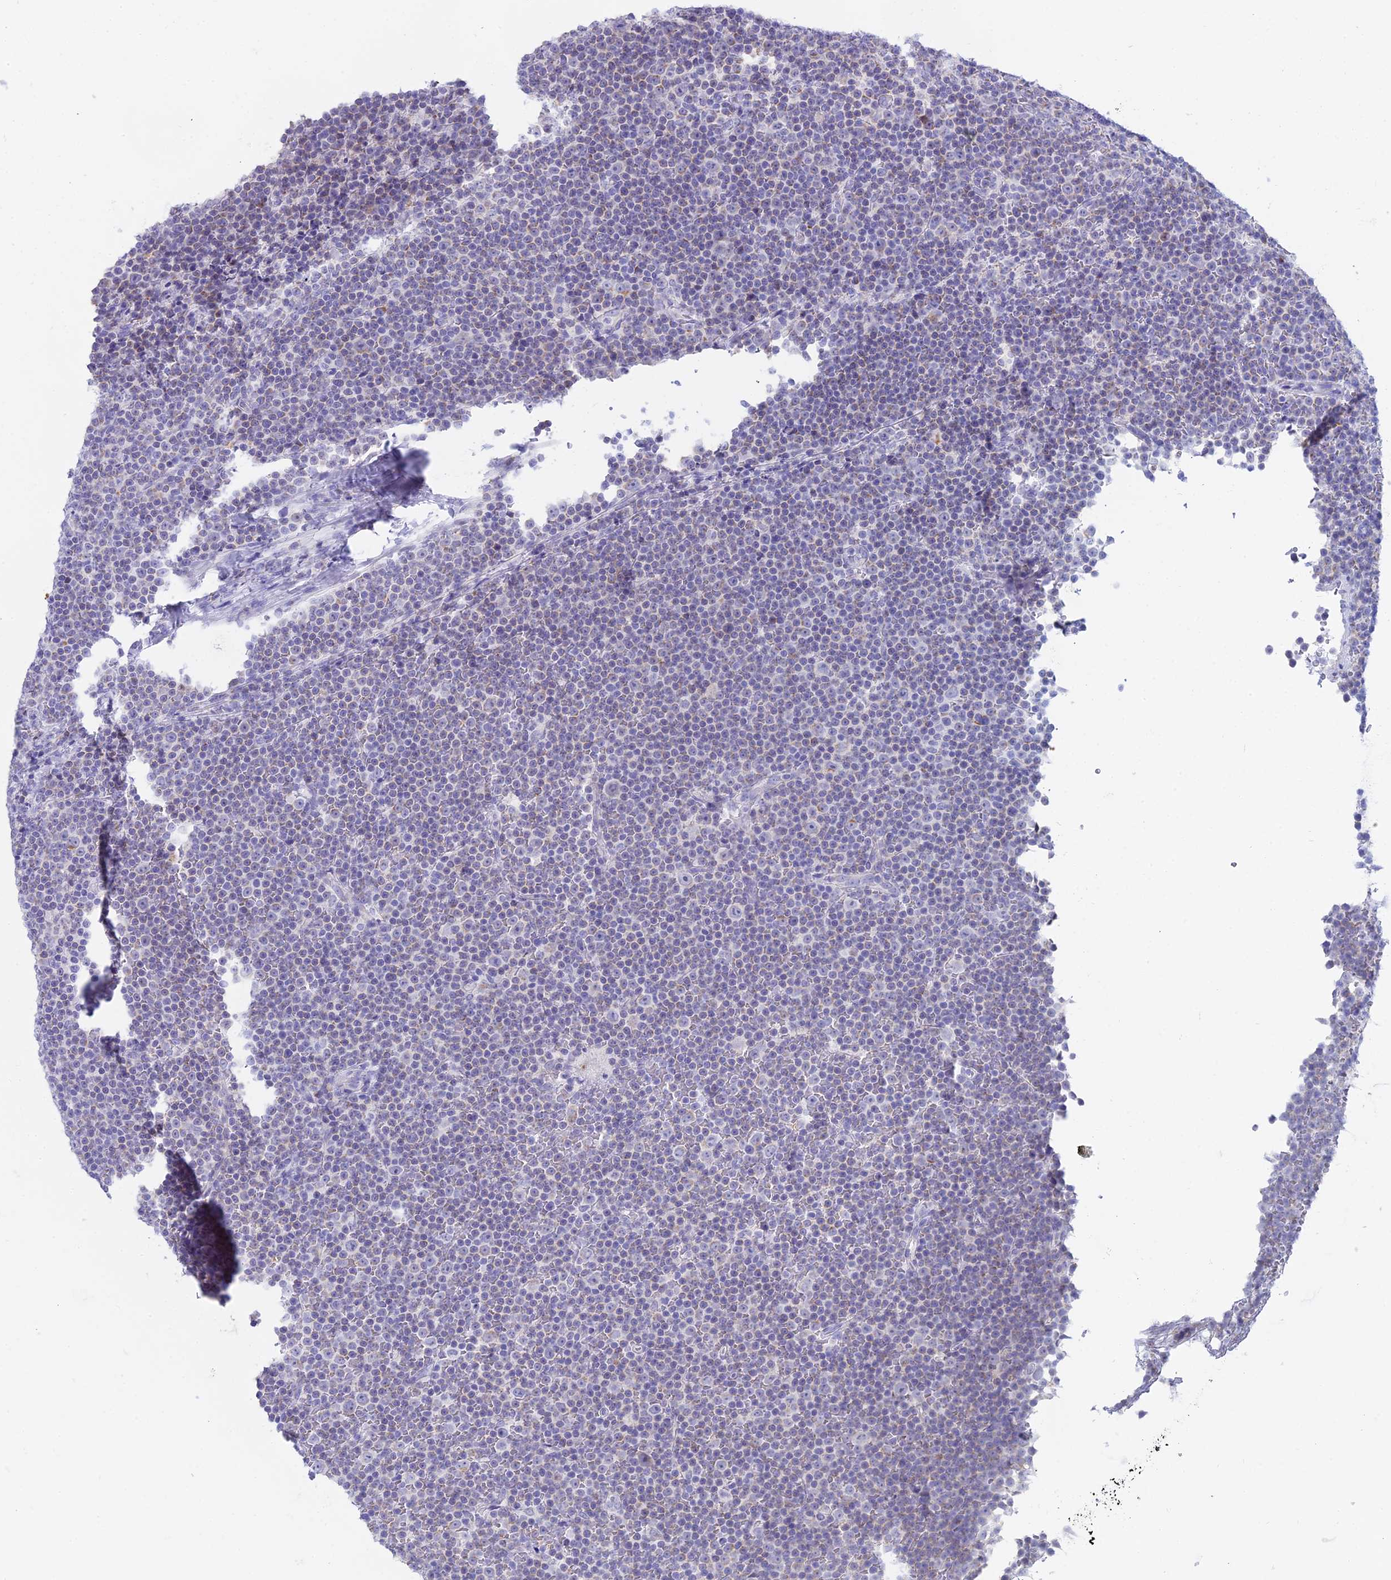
{"staining": {"intensity": "weak", "quantity": "<25%", "location": "cytoplasmic/membranous"}, "tissue": "lymphoma", "cell_type": "Tumor cells", "image_type": "cancer", "snomed": [{"axis": "morphology", "description": "Malignant lymphoma, non-Hodgkin's type, Low grade"}, {"axis": "topography", "description": "Lymph node"}], "caption": "Low-grade malignant lymphoma, non-Hodgkin's type was stained to show a protein in brown. There is no significant expression in tumor cells. Brightfield microscopy of IHC stained with DAB (3,3'-diaminobenzidine) (brown) and hematoxylin (blue), captured at high magnification.", "gene": "CGB2", "patient": {"sex": "female", "age": 67}}